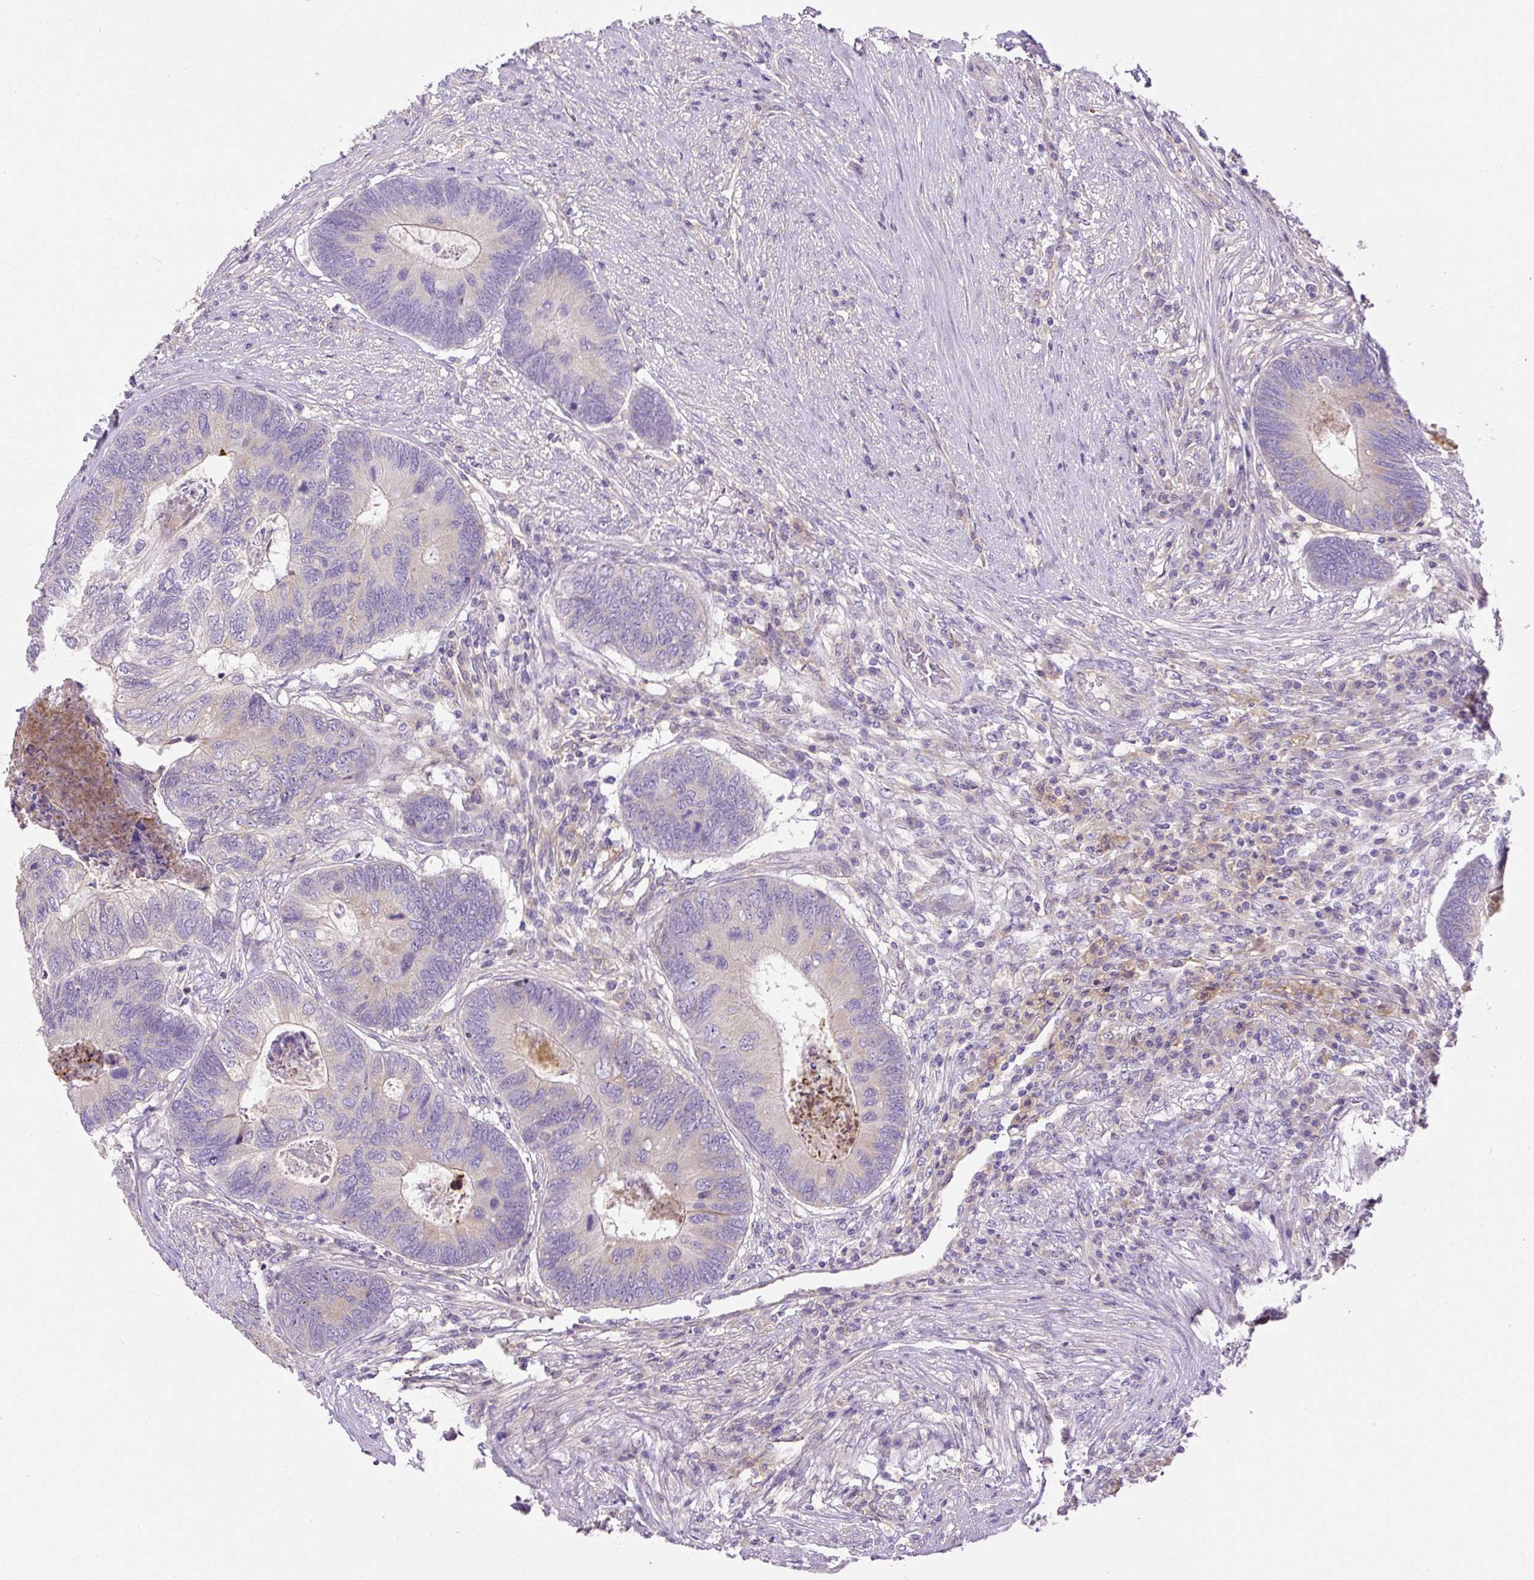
{"staining": {"intensity": "negative", "quantity": "none", "location": "none"}, "tissue": "colorectal cancer", "cell_type": "Tumor cells", "image_type": "cancer", "snomed": [{"axis": "morphology", "description": "Adenocarcinoma, NOS"}, {"axis": "topography", "description": "Colon"}], "caption": "Immunohistochemical staining of colorectal adenocarcinoma demonstrates no significant staining in tumor cells.", "gene": "DAPK1", "patient": {"sex": "female", "age": 67}}